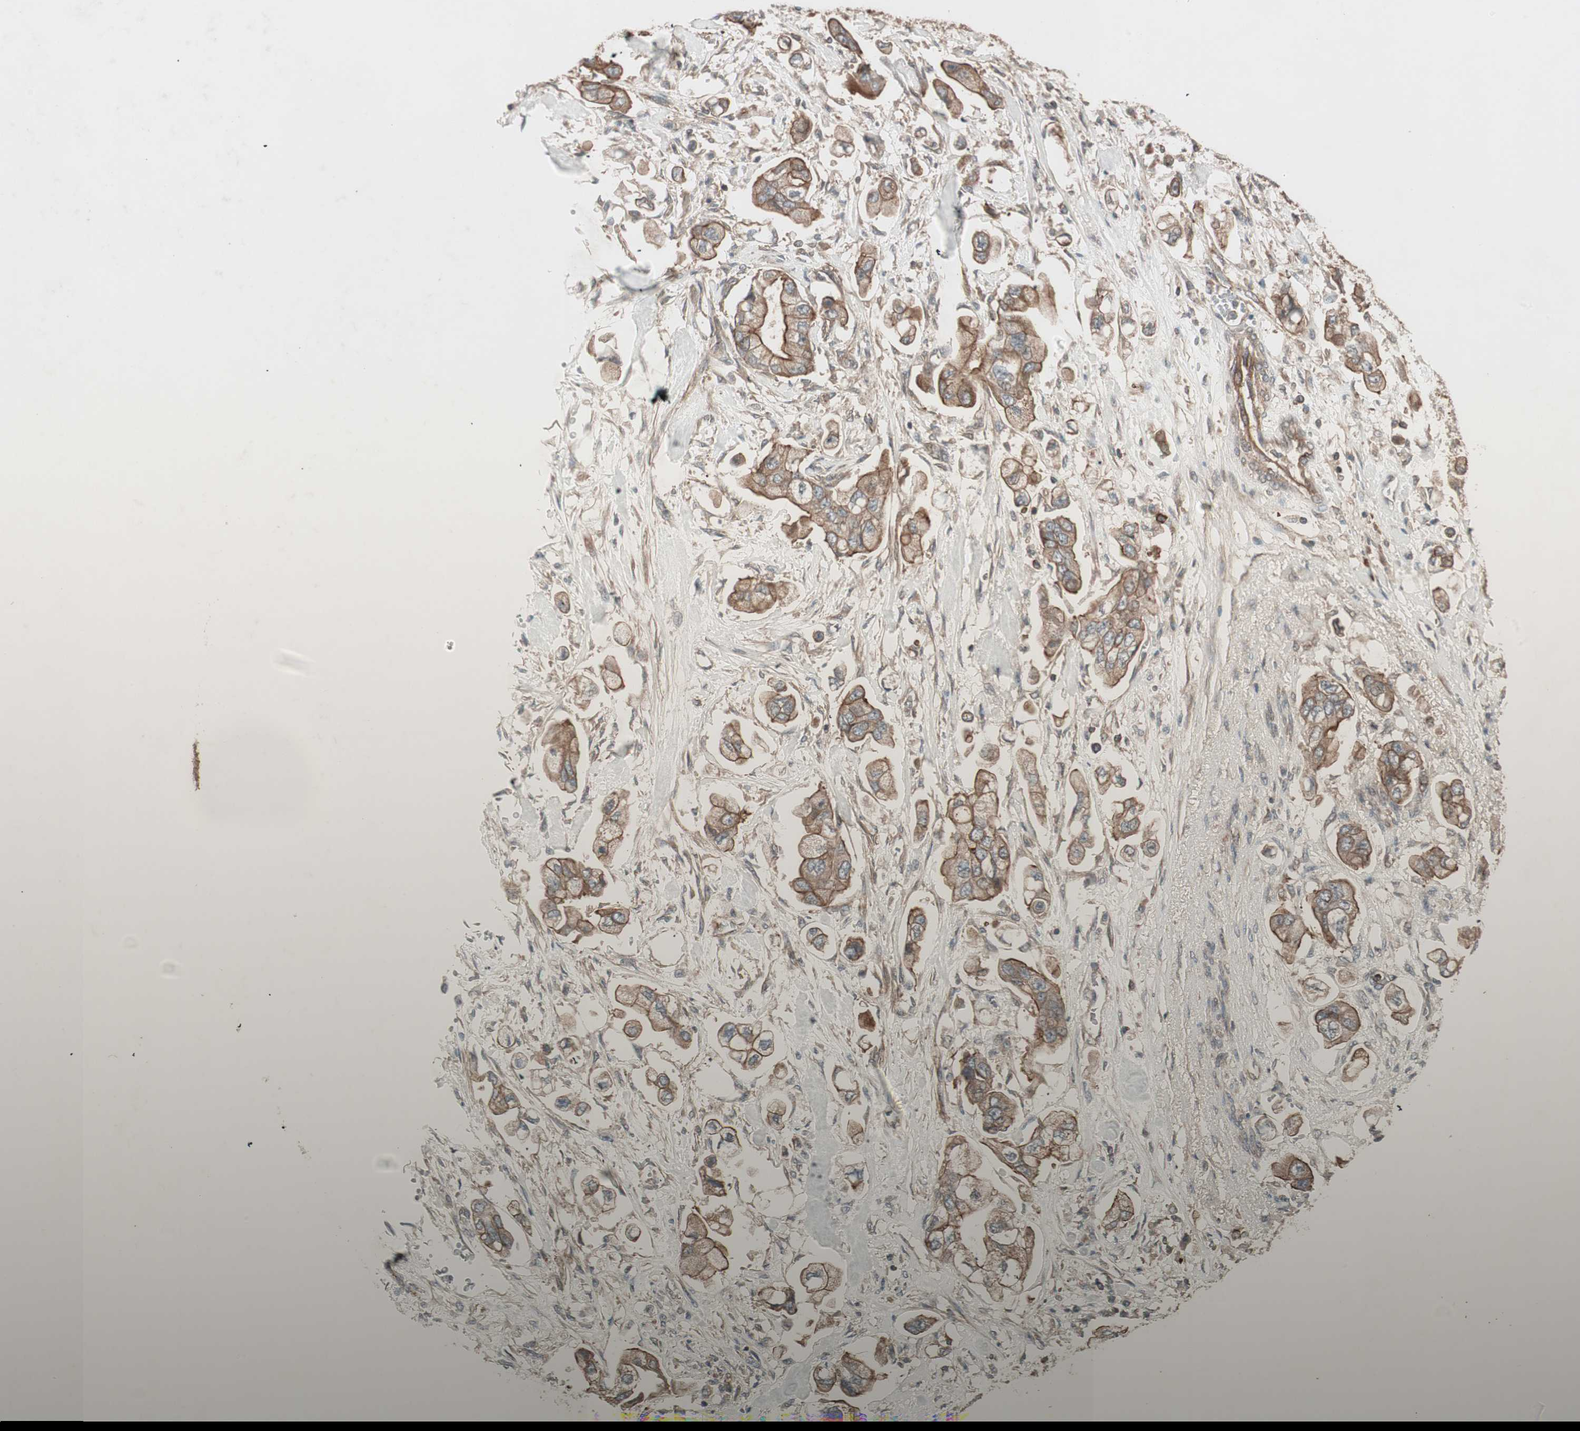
{"staining": {"intensity": "moderate", "quantity": ">75%", "location": "cytoplasmic/membranous"}, "tissue": "stomach cancer", "cell_type": "Tumor cells", "image_type": "cancer", "snomed": [{"axis": "morphology", "description": "Adenocarcinoma, NOS"}, {"axis": "topography", "description": "Stomach"}], "caption": "Immunohistochemical staining of human adenocarcinoma (stomach) demonstrates moderate cytoplasmic/membranous protein positivity in approximately >75% of tumor cells. Ihc stains the protein of interest in brown and the nuclei are stained blue.", "gene": "TFPI", "patient": {"sex": "male", "age": 62}}